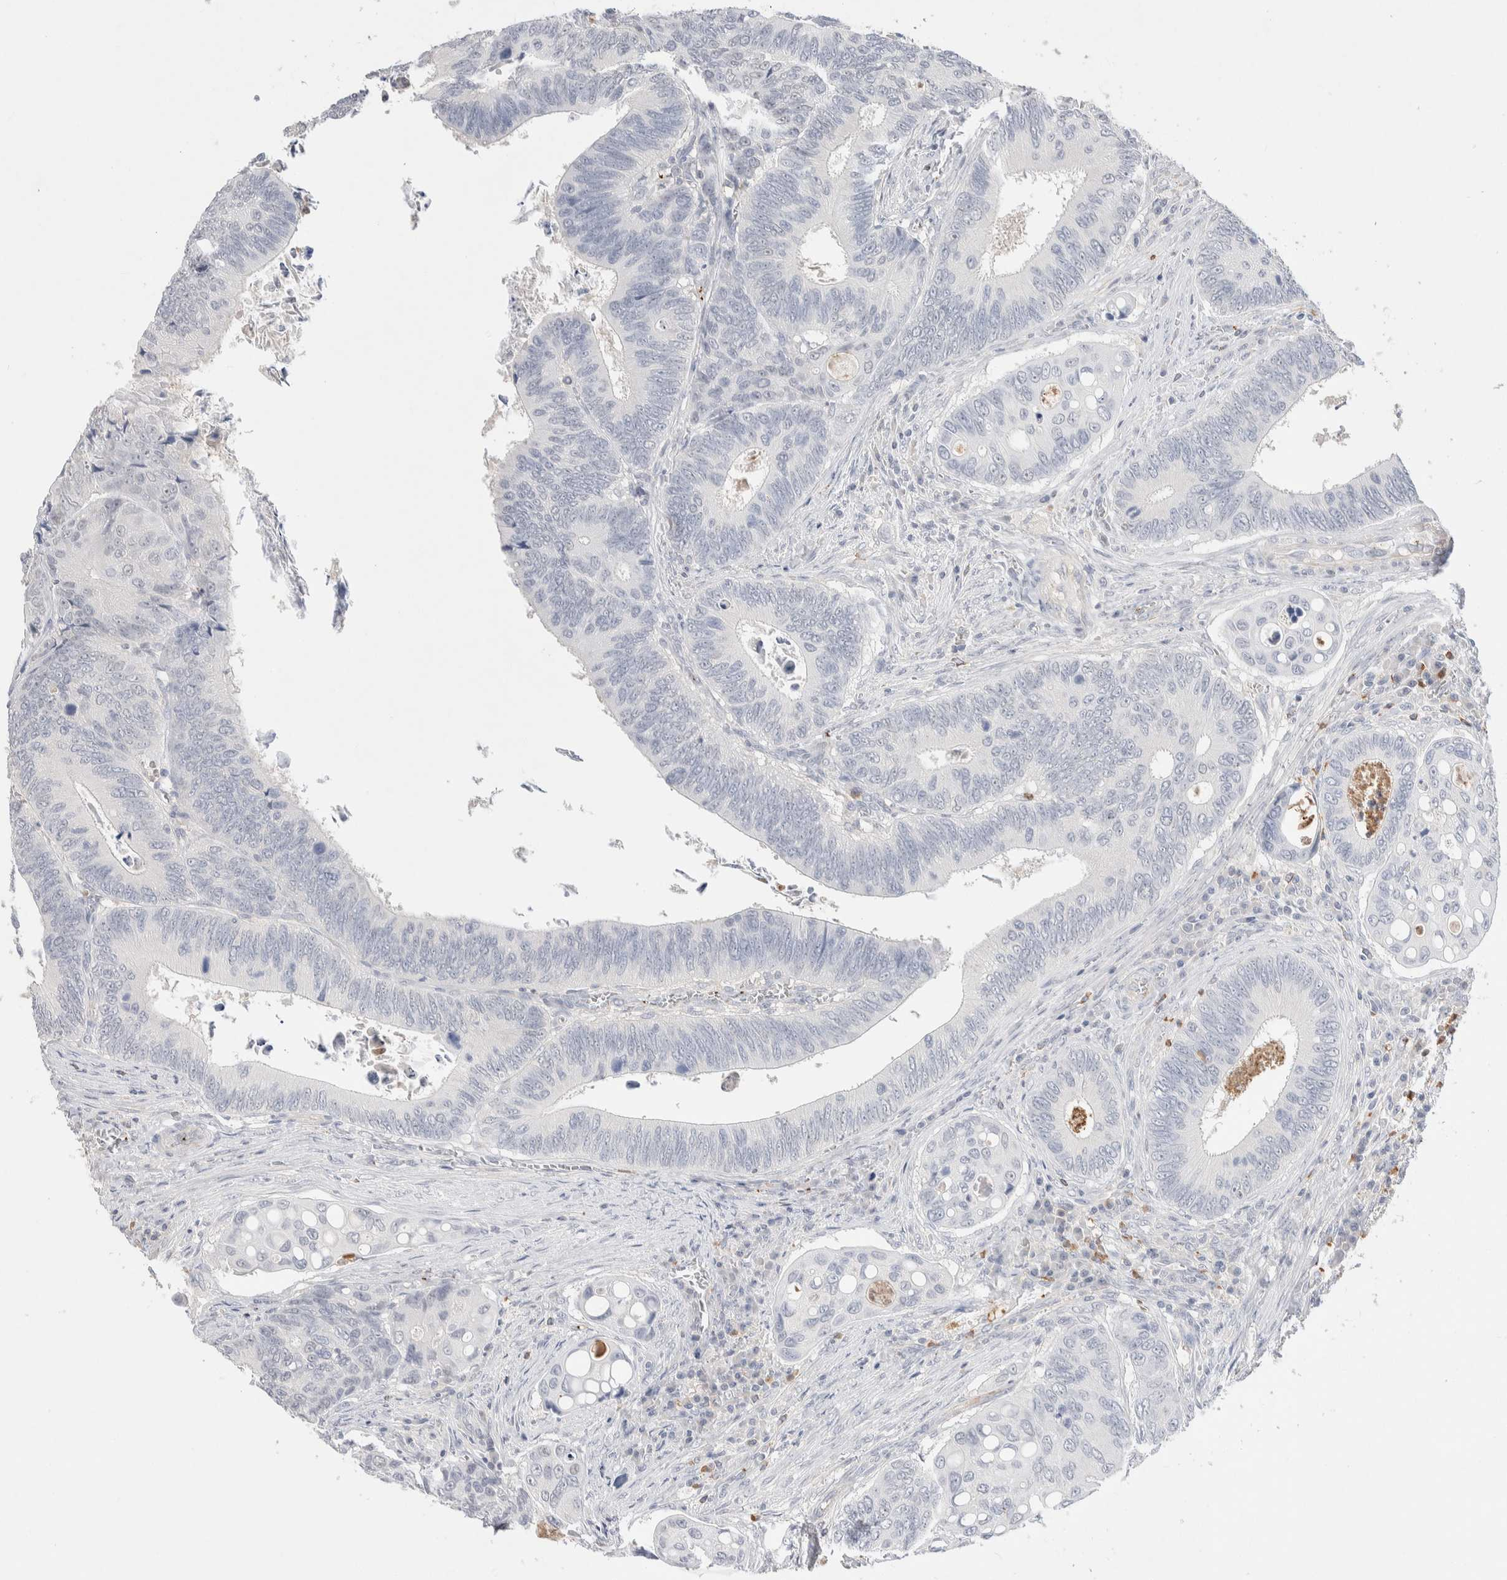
{"staining": {"intensity": "negative", "quantity": "none", "location": "none"}, "tissue": "colorectal cancer", "cell_type": "Tumor cells", "image_type": "cancer", "snomed": [{"axis": "morphology", "description": "Inflammation, NOS"}, {"axis": "morphology", "description": "Adenocarcinoma, NOS"}, {"axis": "topography", "description": "Colon"}], "caption": "DAB immunohistochemical staining of human colorectal cancer (adenocarcinoma) exhibits no significant positivity in tumor cells.", "gene": "FFAR2", "patient": {"sex": "male", "age": 72}}